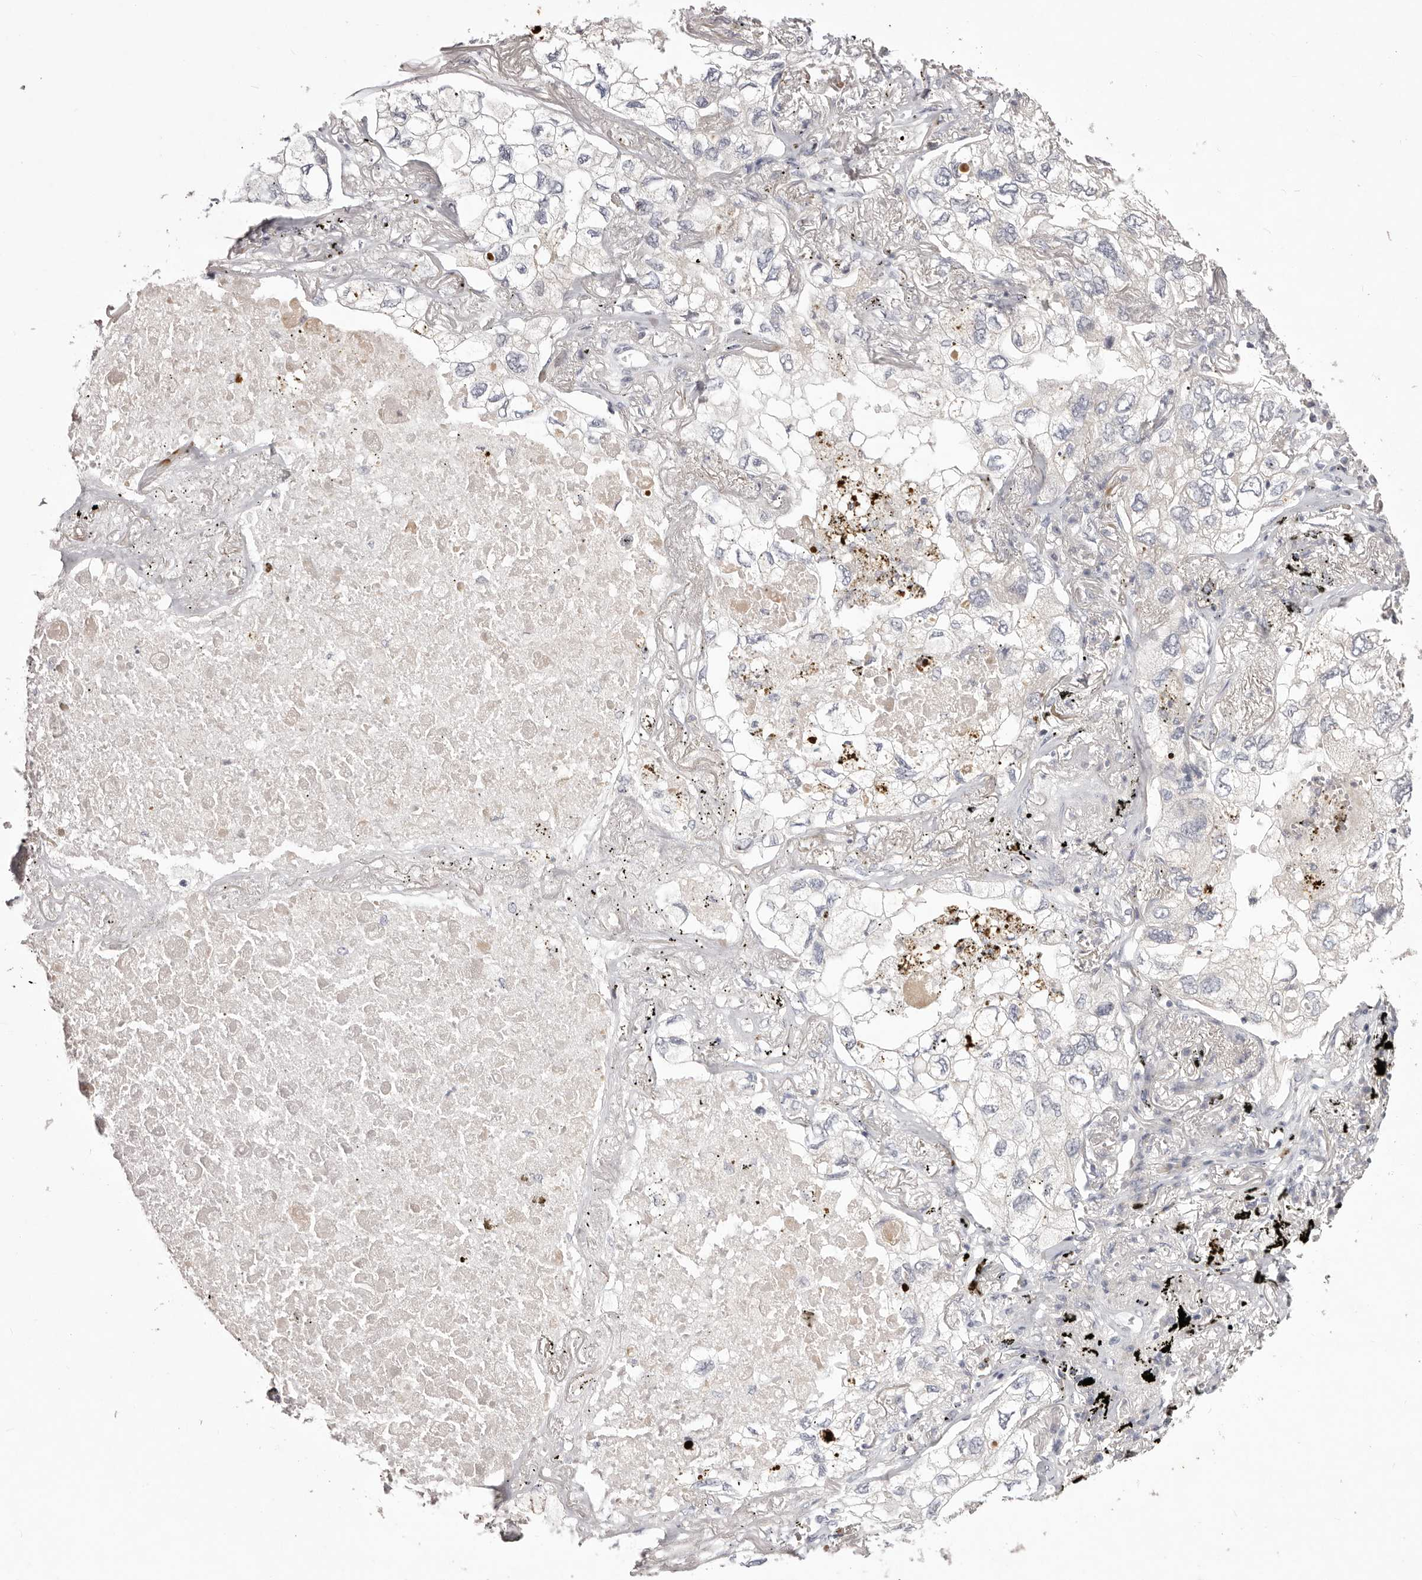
{"staining": {"intensity": "negative", "quantity": "none", "location": "none"}, "tissue": "lung cancer", "cell_type": "Tumor cells", "image_type": "cancer", "snomed": [{"axis": "morphology", "description": "Adenocarcinoma, NOS"}, {"axis": "topography", "description": "Lung"}], "caption": "A high-resolution image shows immunohistochemistry staining of lung adenocarcinoma, which reveals no significant expression in tumor cells.", "gene": "GARNL3", "patient": {"sex": "male", "age": 65}}